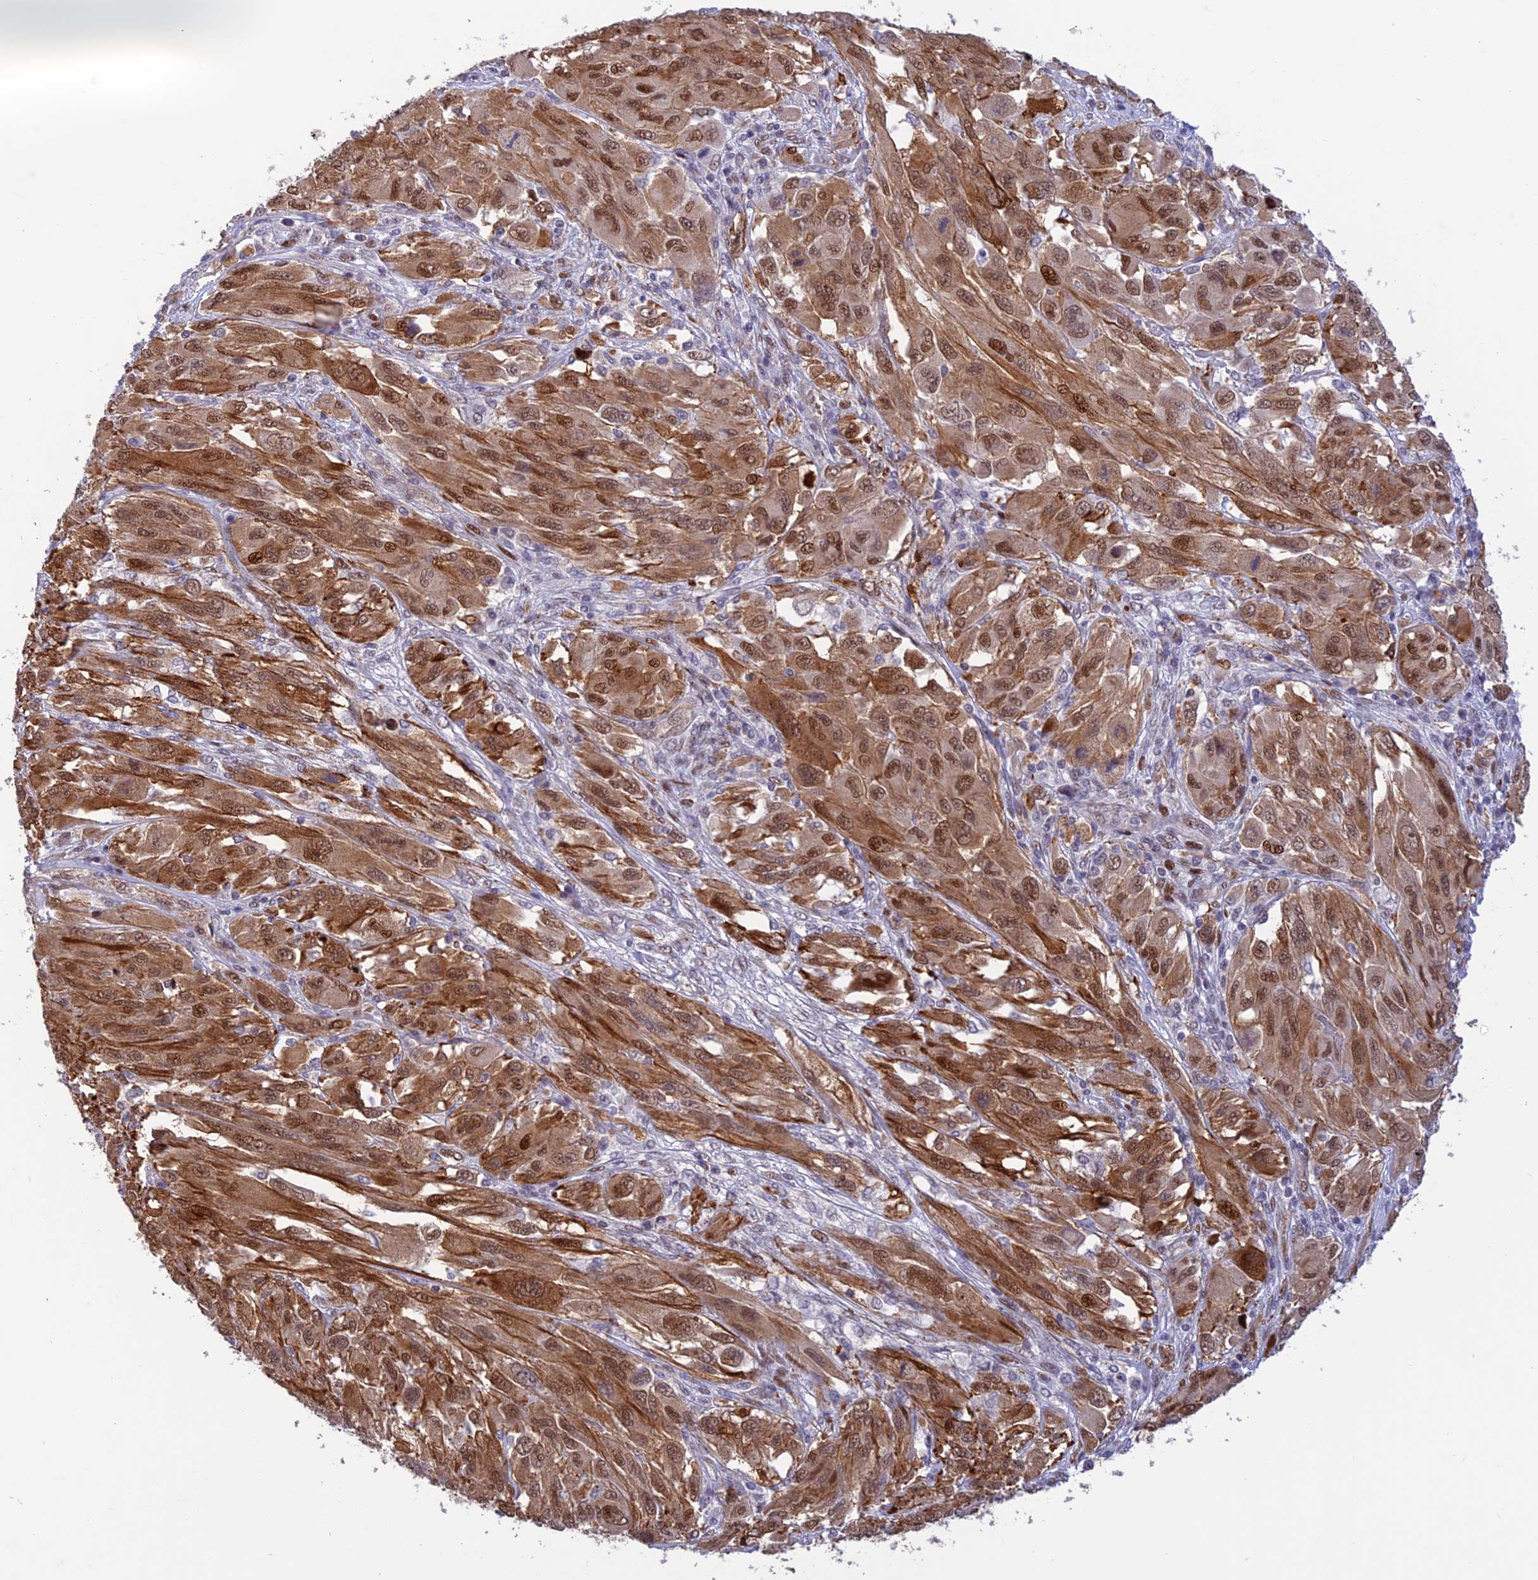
{"staining": {"intensity": "moderate", "quantity": ">75%", "location": "cytoplasmic/membranous,nuclear"}, "tissue": "melanoma", "cell_type": "Tumor cells", "image_type": "cancer", "snomed": [{"axis": "morphology", "description": "Malignant melanoma, NOS"}, {"axis": "topography", "description": "Skin"}], "caption": "The immunohistochemical stain labels moderate cytoplasmic/membranous and nuclear staining in tumor cells of melanoma tissue.", "gene": "WDR55", "patient": {"sex": "female", "age": 91}}